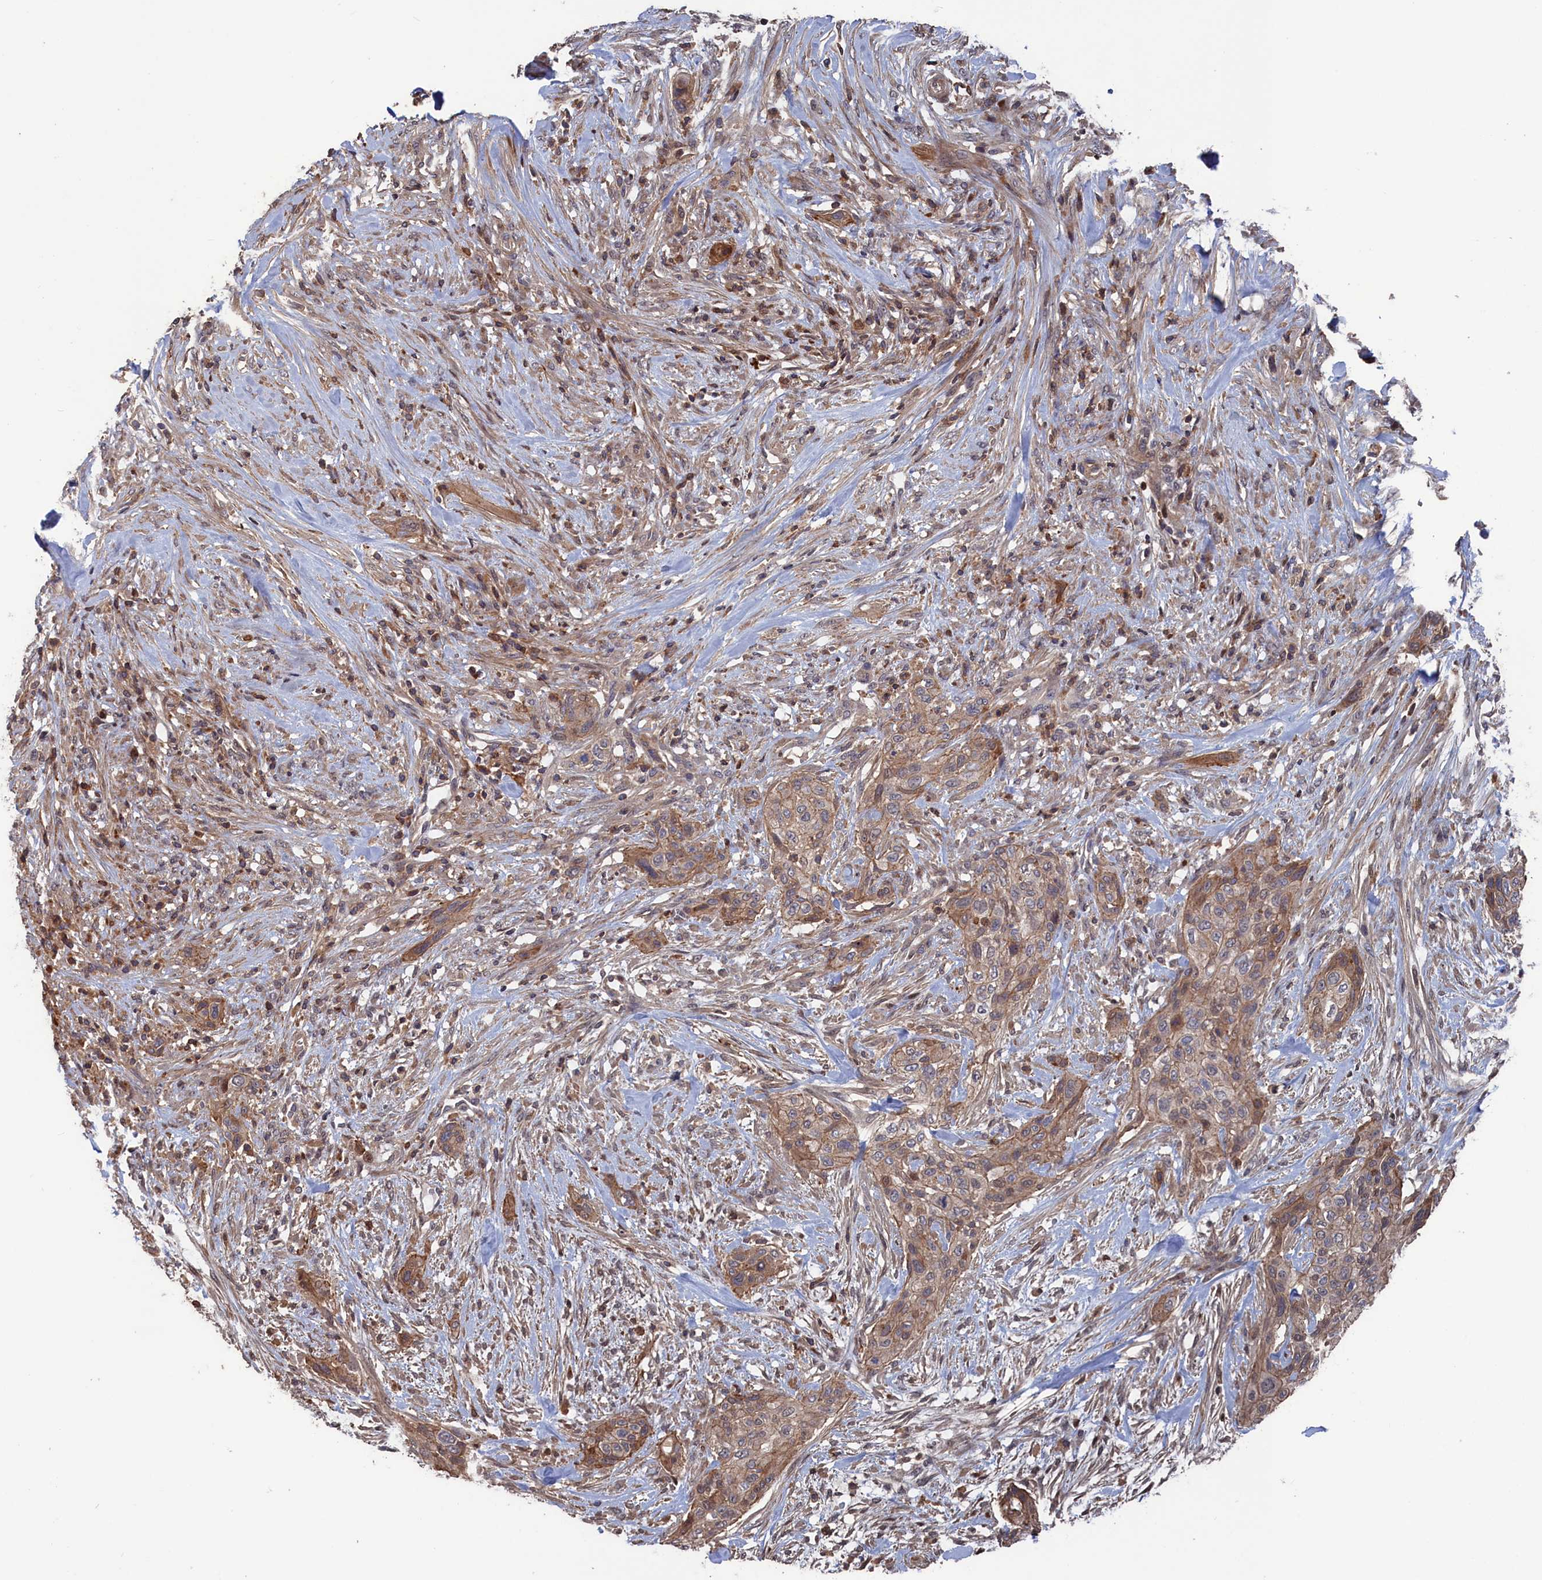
{"staining": {"intensity": "moderate", "quantity": ">75%", "location": "cytoplasmic/membranous"}, "tissue": "urothelial cancer", "cell_type": "Tumor cells", "image_type": "cancer", "snomed": [{"axis": "morphology", "description": "Urothelial carcinoma, High grade"}, {"axis": "topography", "description": "Urinary bladder"}], "caption": "Brown immunohistochemical staining in human urothelial cancer reveals moderate cytoplasmic/membranous expression in about >75% of tumor cells. (DAB (3,3'-diaminobenzidine) IHC with brightfield microscopy, high magnification).", "gene": "PLA2G15", "patient": {"sex": "male", "age": 35}}